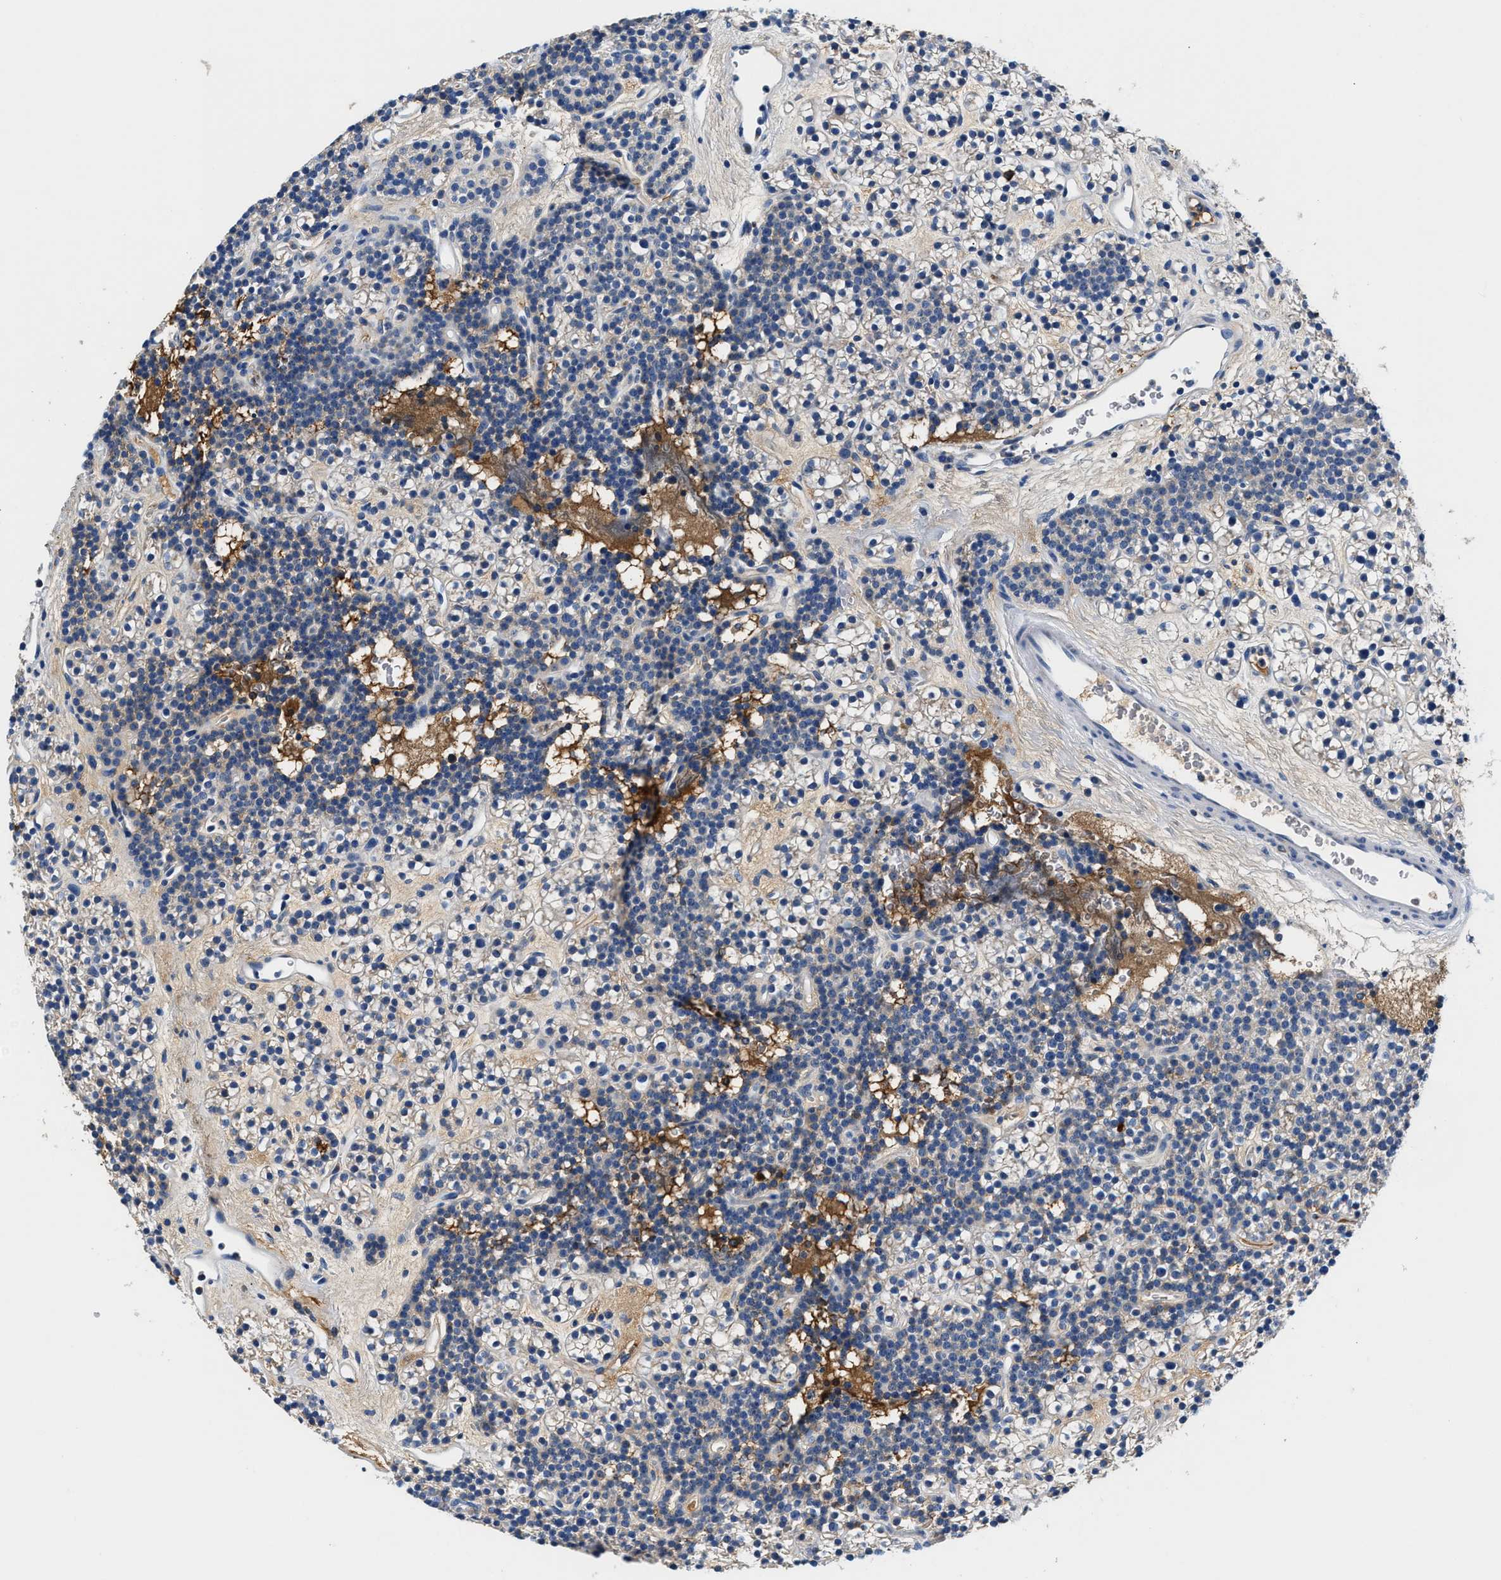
{"staining": {"intensity": "negative", "quantity": "none", "location": "none"}, "tissue": "parathyroid gland", "cell_type": "Glandular cells", "image_type": "normal", "snomed": [{"axis": "morphology", "description": "Normal tissue, NOS"}, {"axis": "morphology", "description": "Adenoma, NOS"}, {"axis": "topography", "description": "Parathyroid gland"}], "caption": "Parathyroid gland stained for a protein using immunohistochemistry (IHC) exhibits no expression glandular cells.", "gene": "TUT7", "patient": {"sex": "female", "age": 54}}